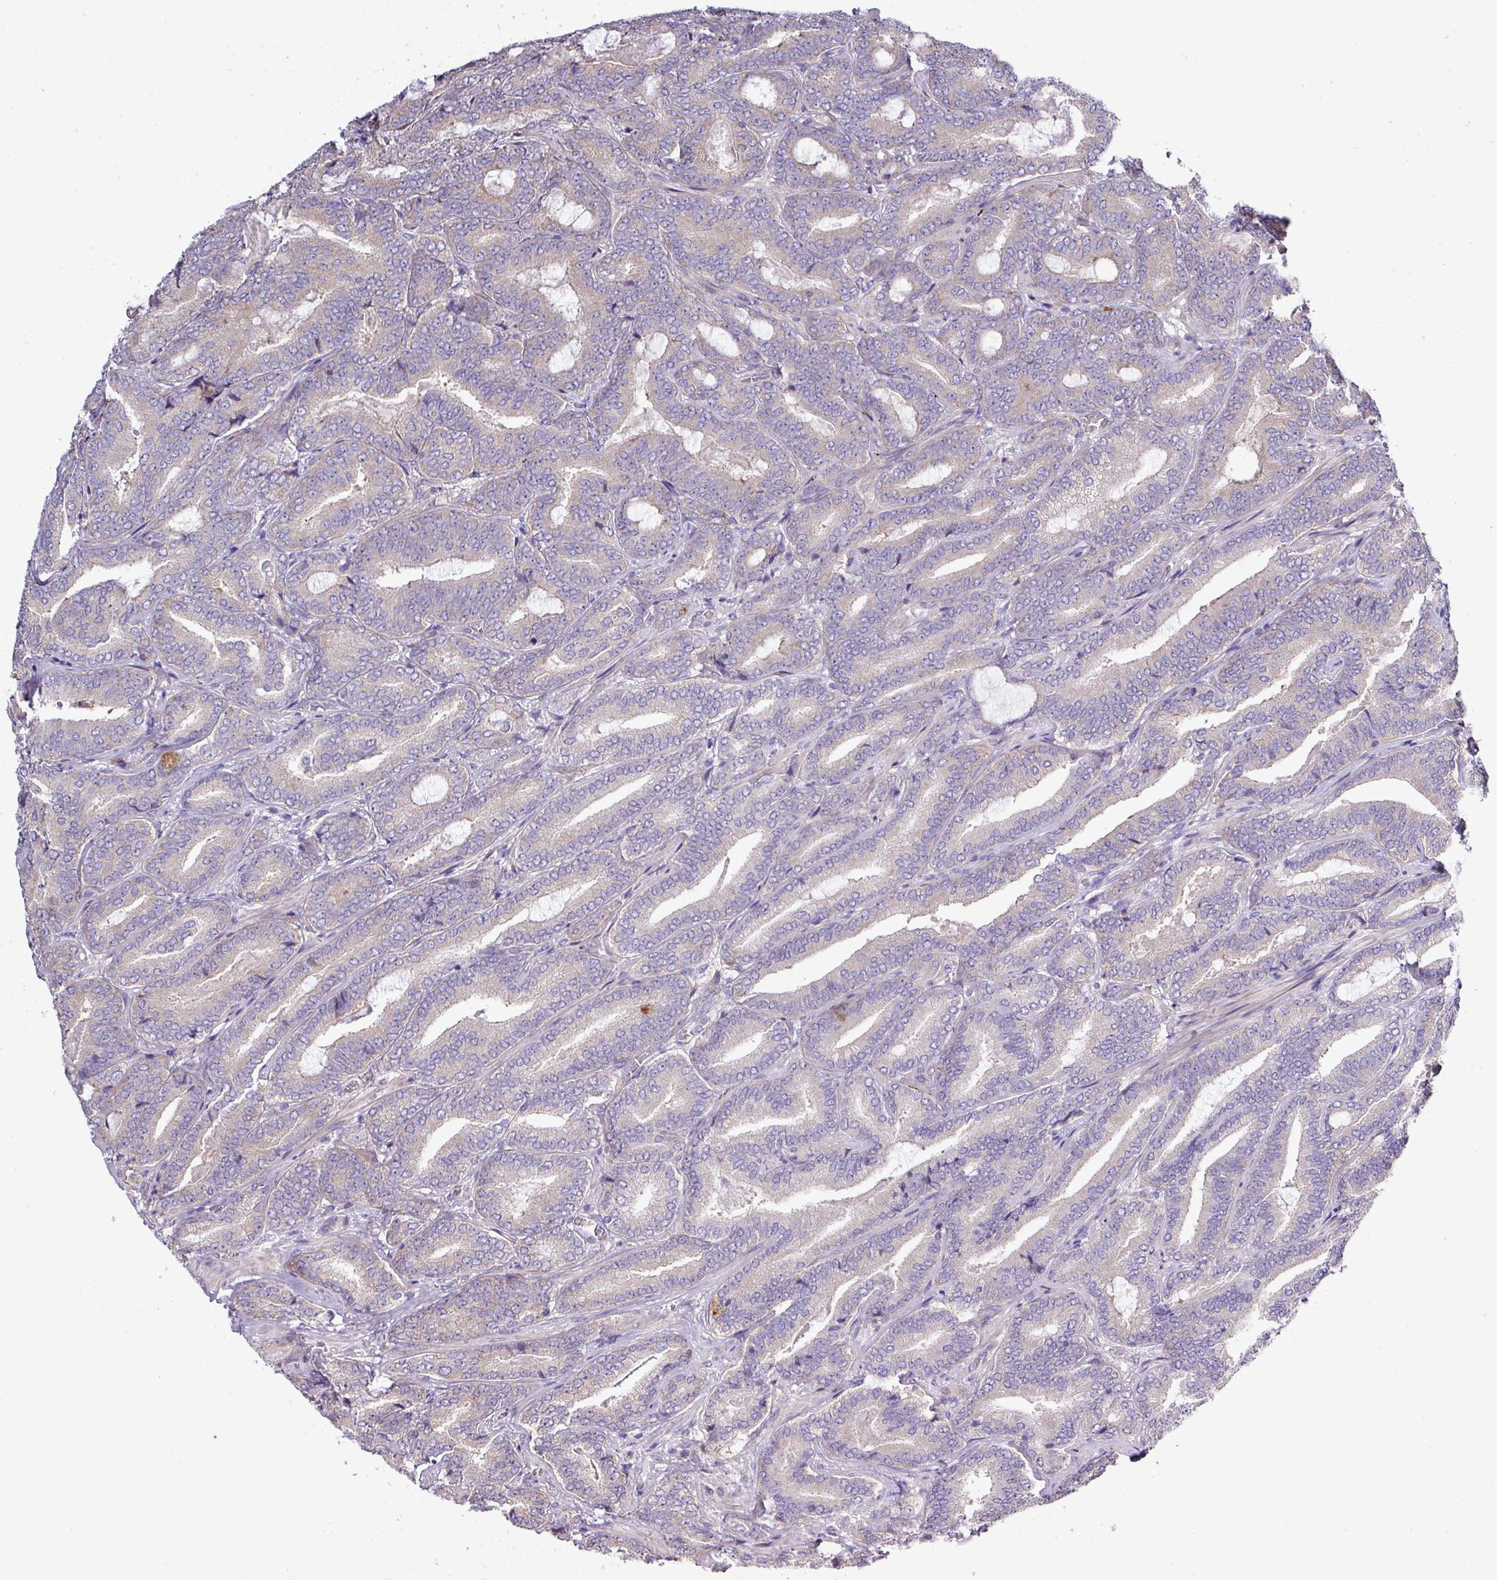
{"staining": {"intensity": "weak", "quantity": "<25%", "location": "cytoplasmic/membranous"}, "tissue": "prostate cancer", "cell_type": "Tumor cells", "image_type": "cancer", "snomed": [{"axis": "morphology", "description": "Adenocarcinoma, Low grade"}, {"axis": "topography", "description": "Prostate and seminal vesicle, NOS"}], "caption": "The micrograph displays no significant staining in tumor cells of prostate cancer.", "gene": "AGAP5", "patient": {"sex": "male", "age": 61}}